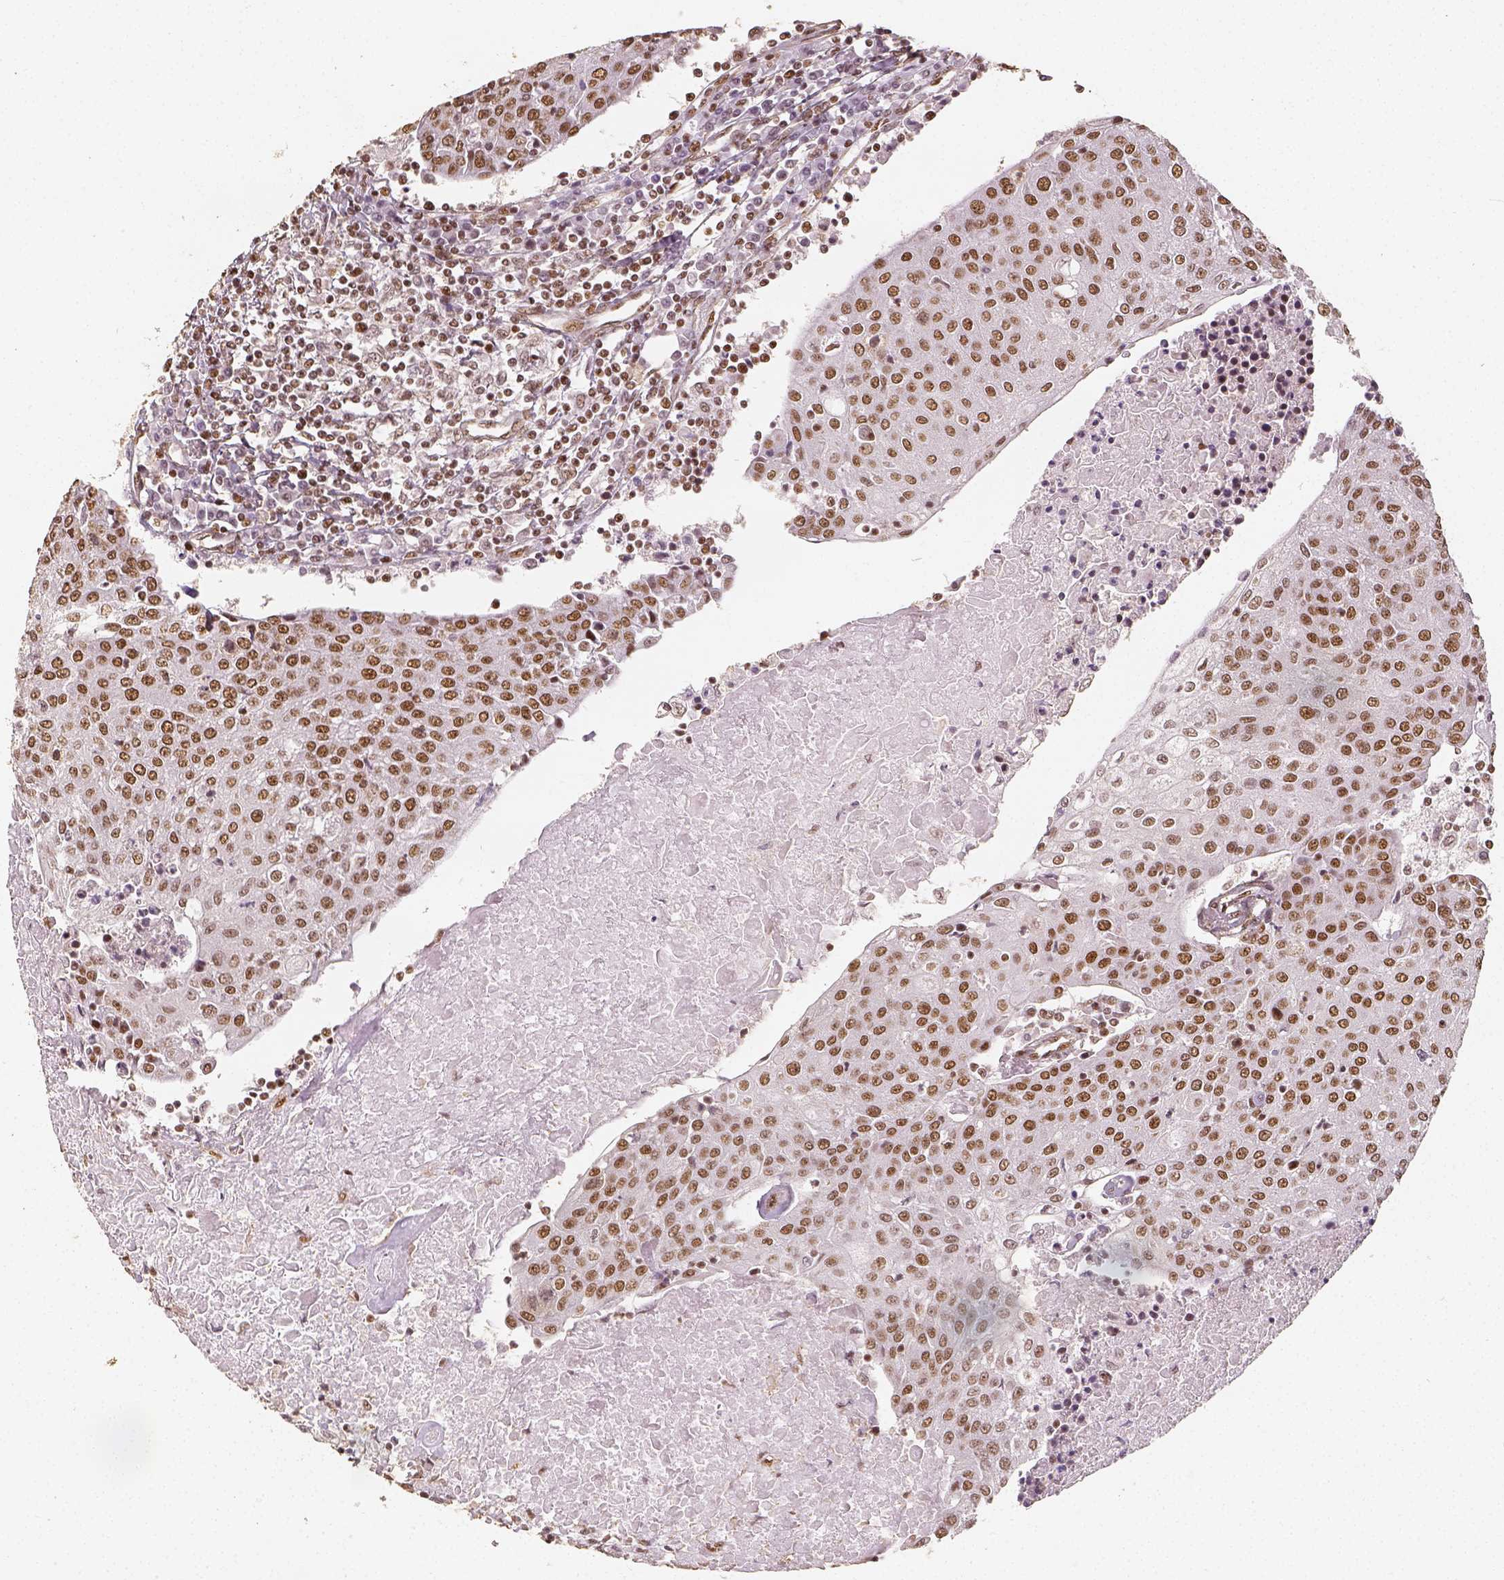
{"staining": {"intensity": "moderate", "quantity": ">75%", "location": "nuclear"}, "tissue": "urothelial cancer", "cell_type": "Tumor cells", "image_type": "cancer", "snomed": [{"axis": "morphology", "description": "Urothelial carcinoma, High grade"}, {"axis": "topography", "description": "Urinary bladder"}], "caption": "DAB immunohistochemical staining of urothelial cancer demonstrates moderate nuclear protein expression in about >75% of tumor cells.", "gene": "HDAC1", "patient": {"sex": "female", "age": 85}}